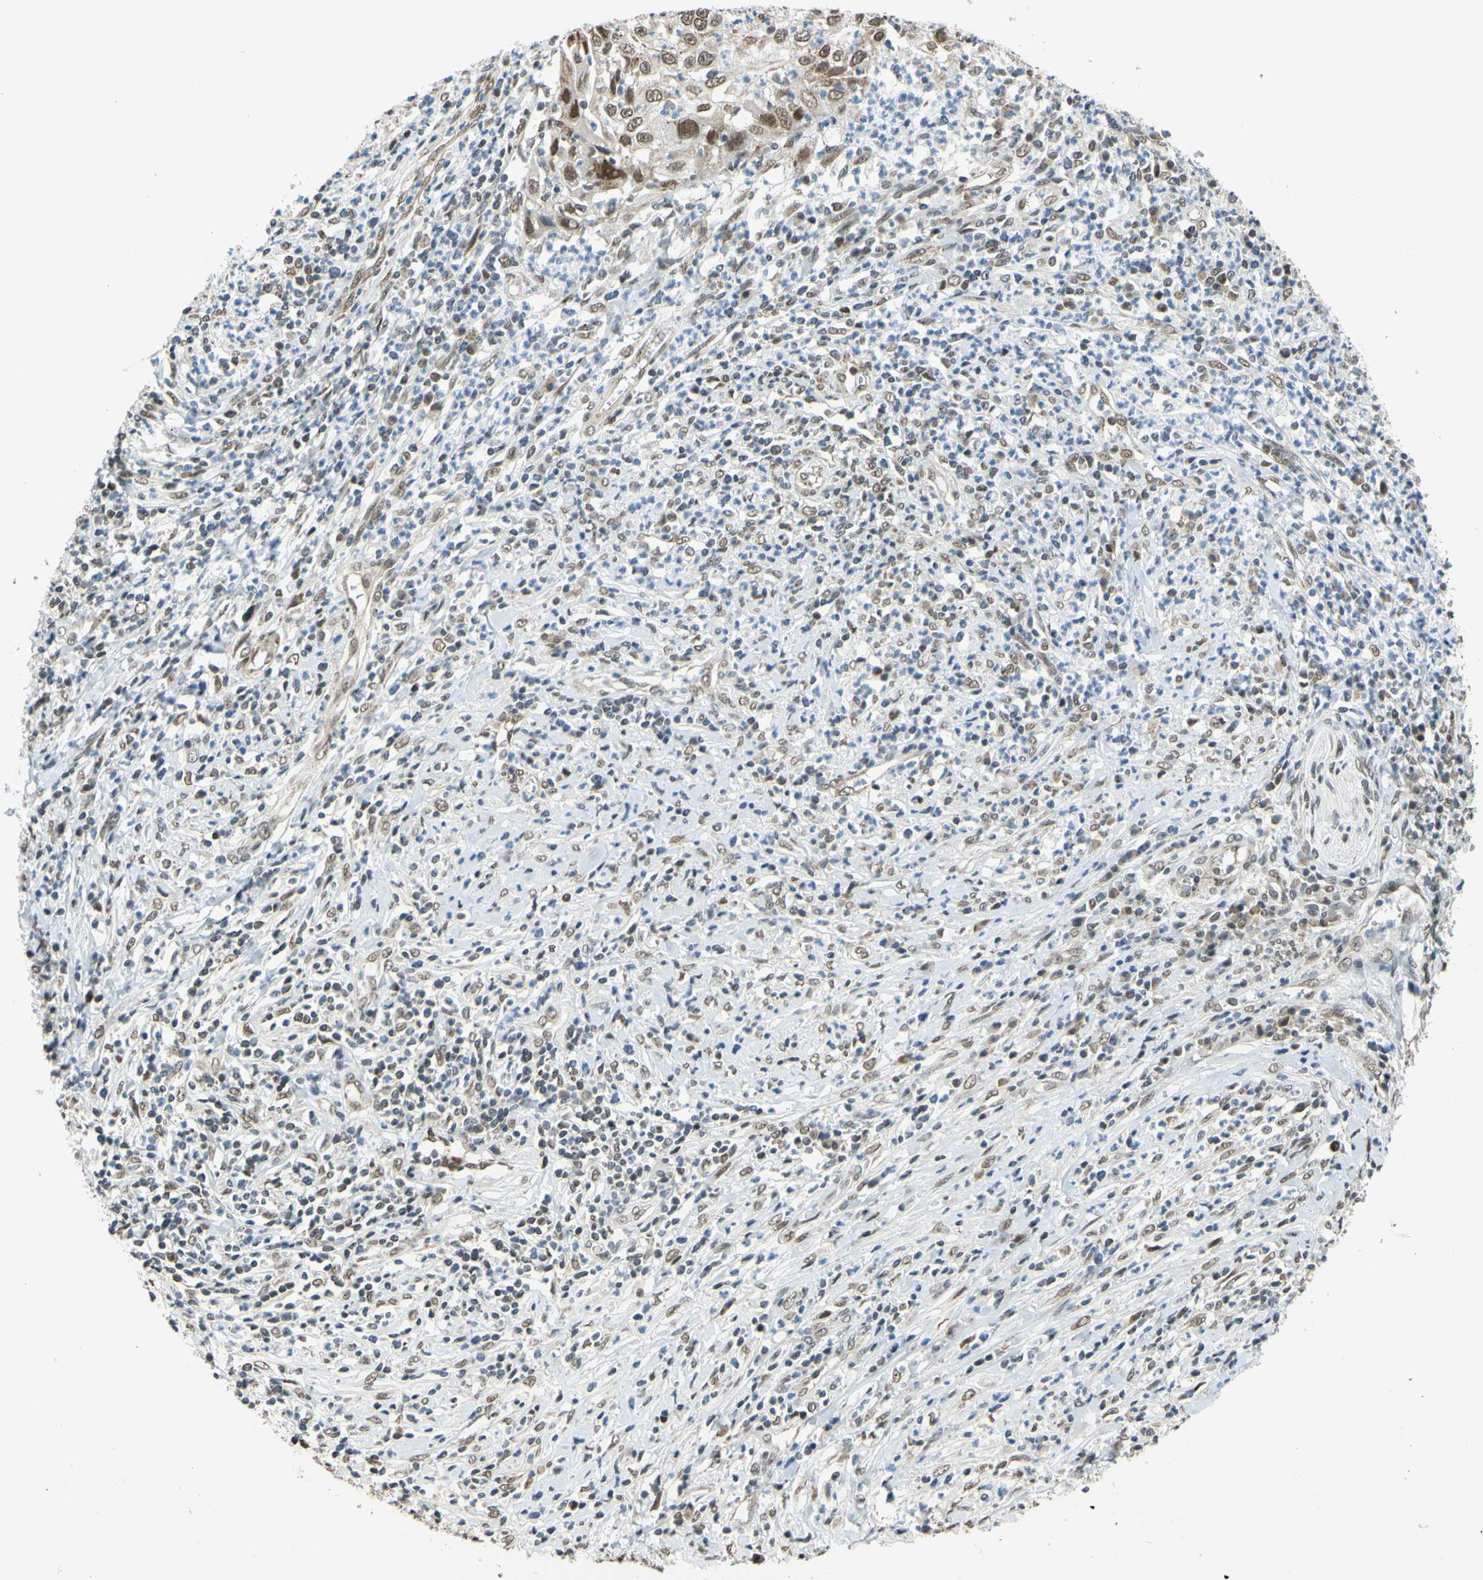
{"staining": {"intensity": "moderate", "quantity": ">75%", "location": "nuclear"}, "tissue": "cervical cancer", "cell_type": "Tumor cells", "image_type": "cancer", "snomed": [{"axis": "morphology", "description": "Squamous cell carcinoma, NOS"}, {"axis": "topography", "description": "Cervix"}], "caption": "Cervical cancer (squamous cell carcinoma) stained with a brown dye reveals moderate nuclear positive positivity in about >75% of tumor cells.", "gene": "POGZ", "patient": {"sex": "female", "age": 32}}